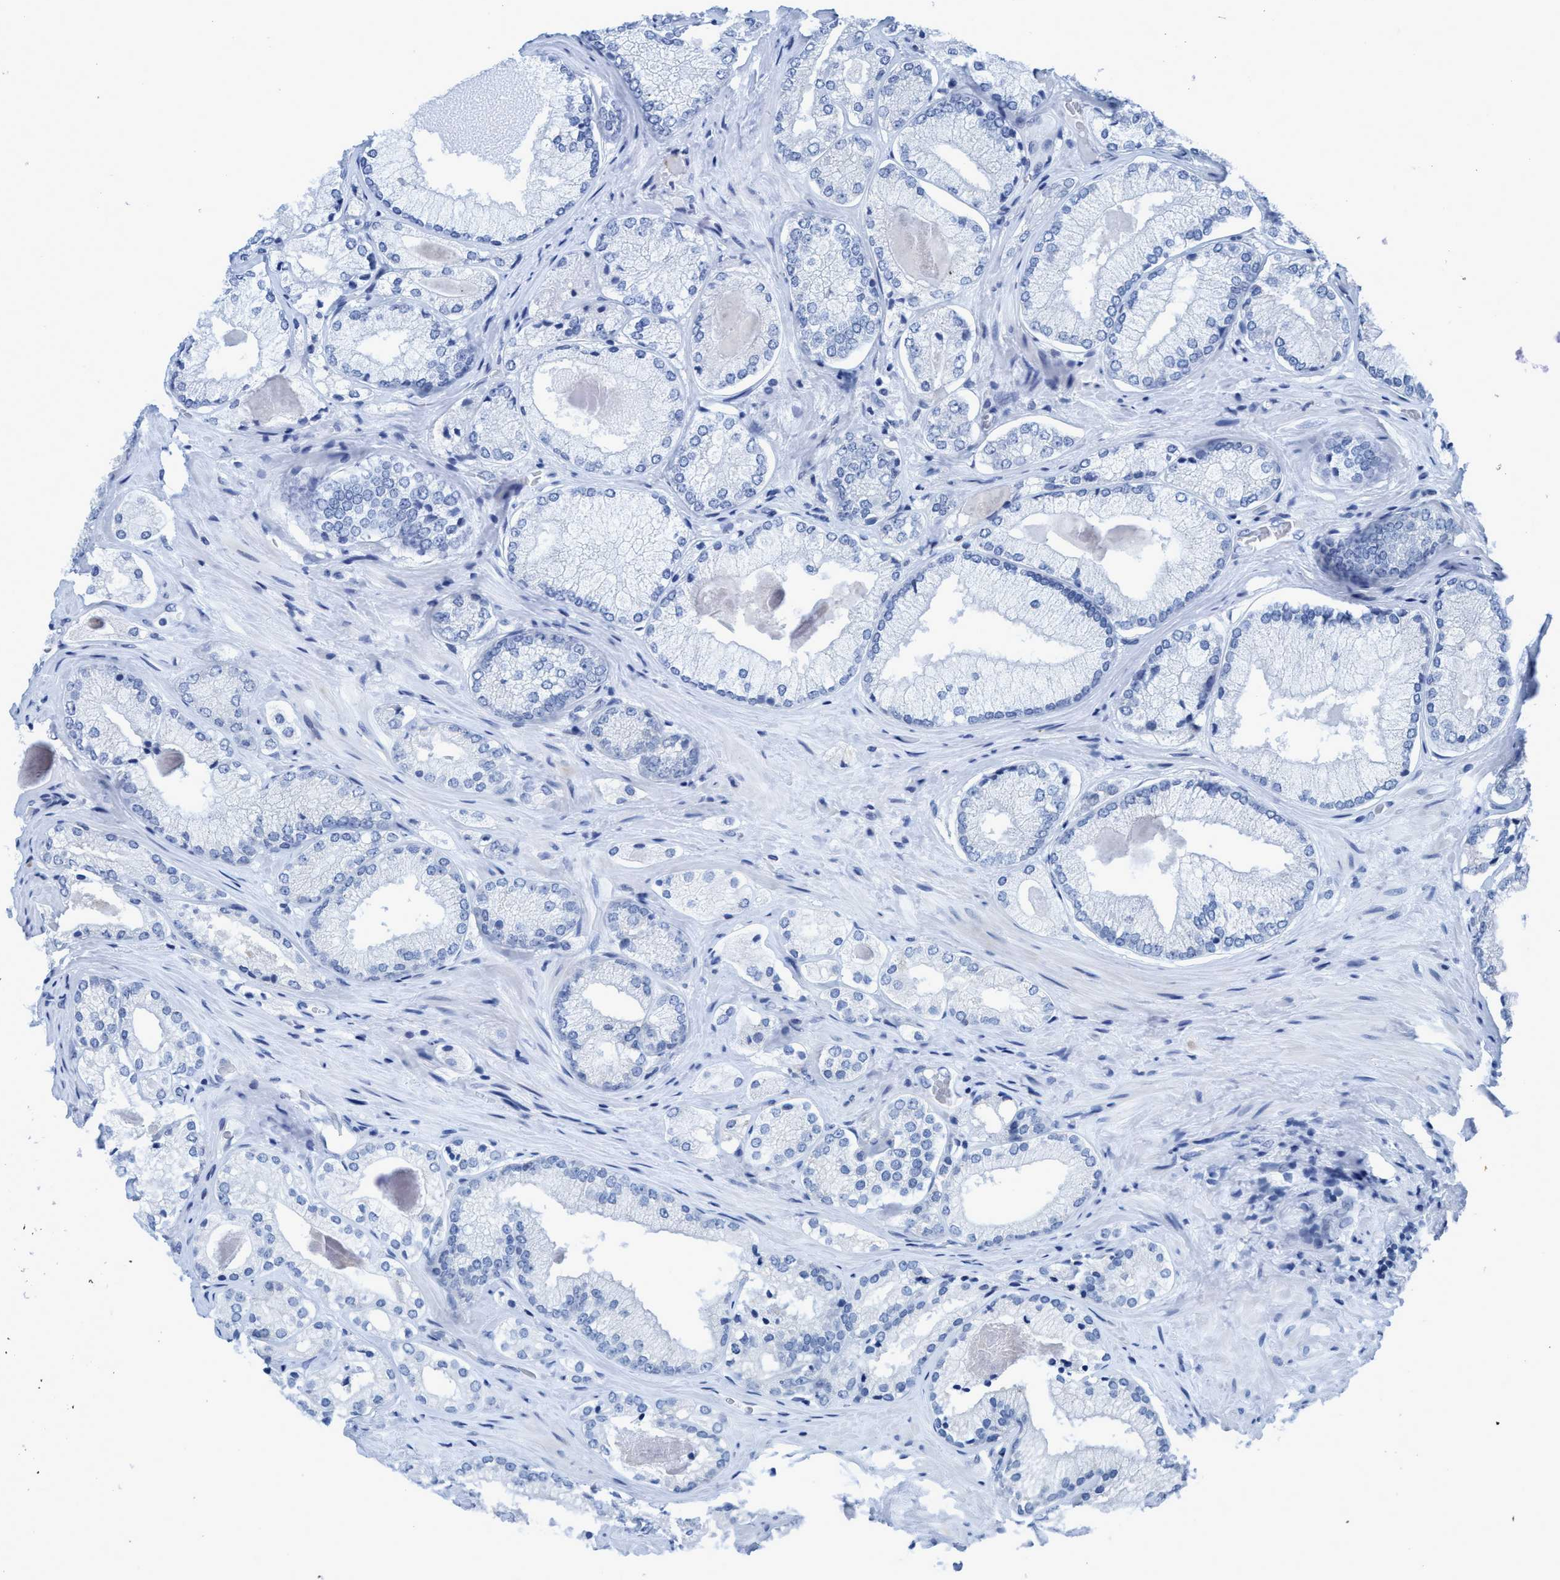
{"staining": {"intensity": "negative", "quantity": "none", "location": "none"}, "tissue": "prostate cancer", "cell_type": "Tumor cells", "image_type": "cancer", "snomed": [{"axis": "morphology", "description": "Adenocarcinoma, Low grade"}, {"axis": "topography", "description": "Prostate"}], "caption": "A histopathology image of prostate low-grade adenocarcinoma stained for a protein demonstrates no brown staining in tumor cells.", "gene": "DNAI1", "patient": {"sex": "male", "age": 65}}